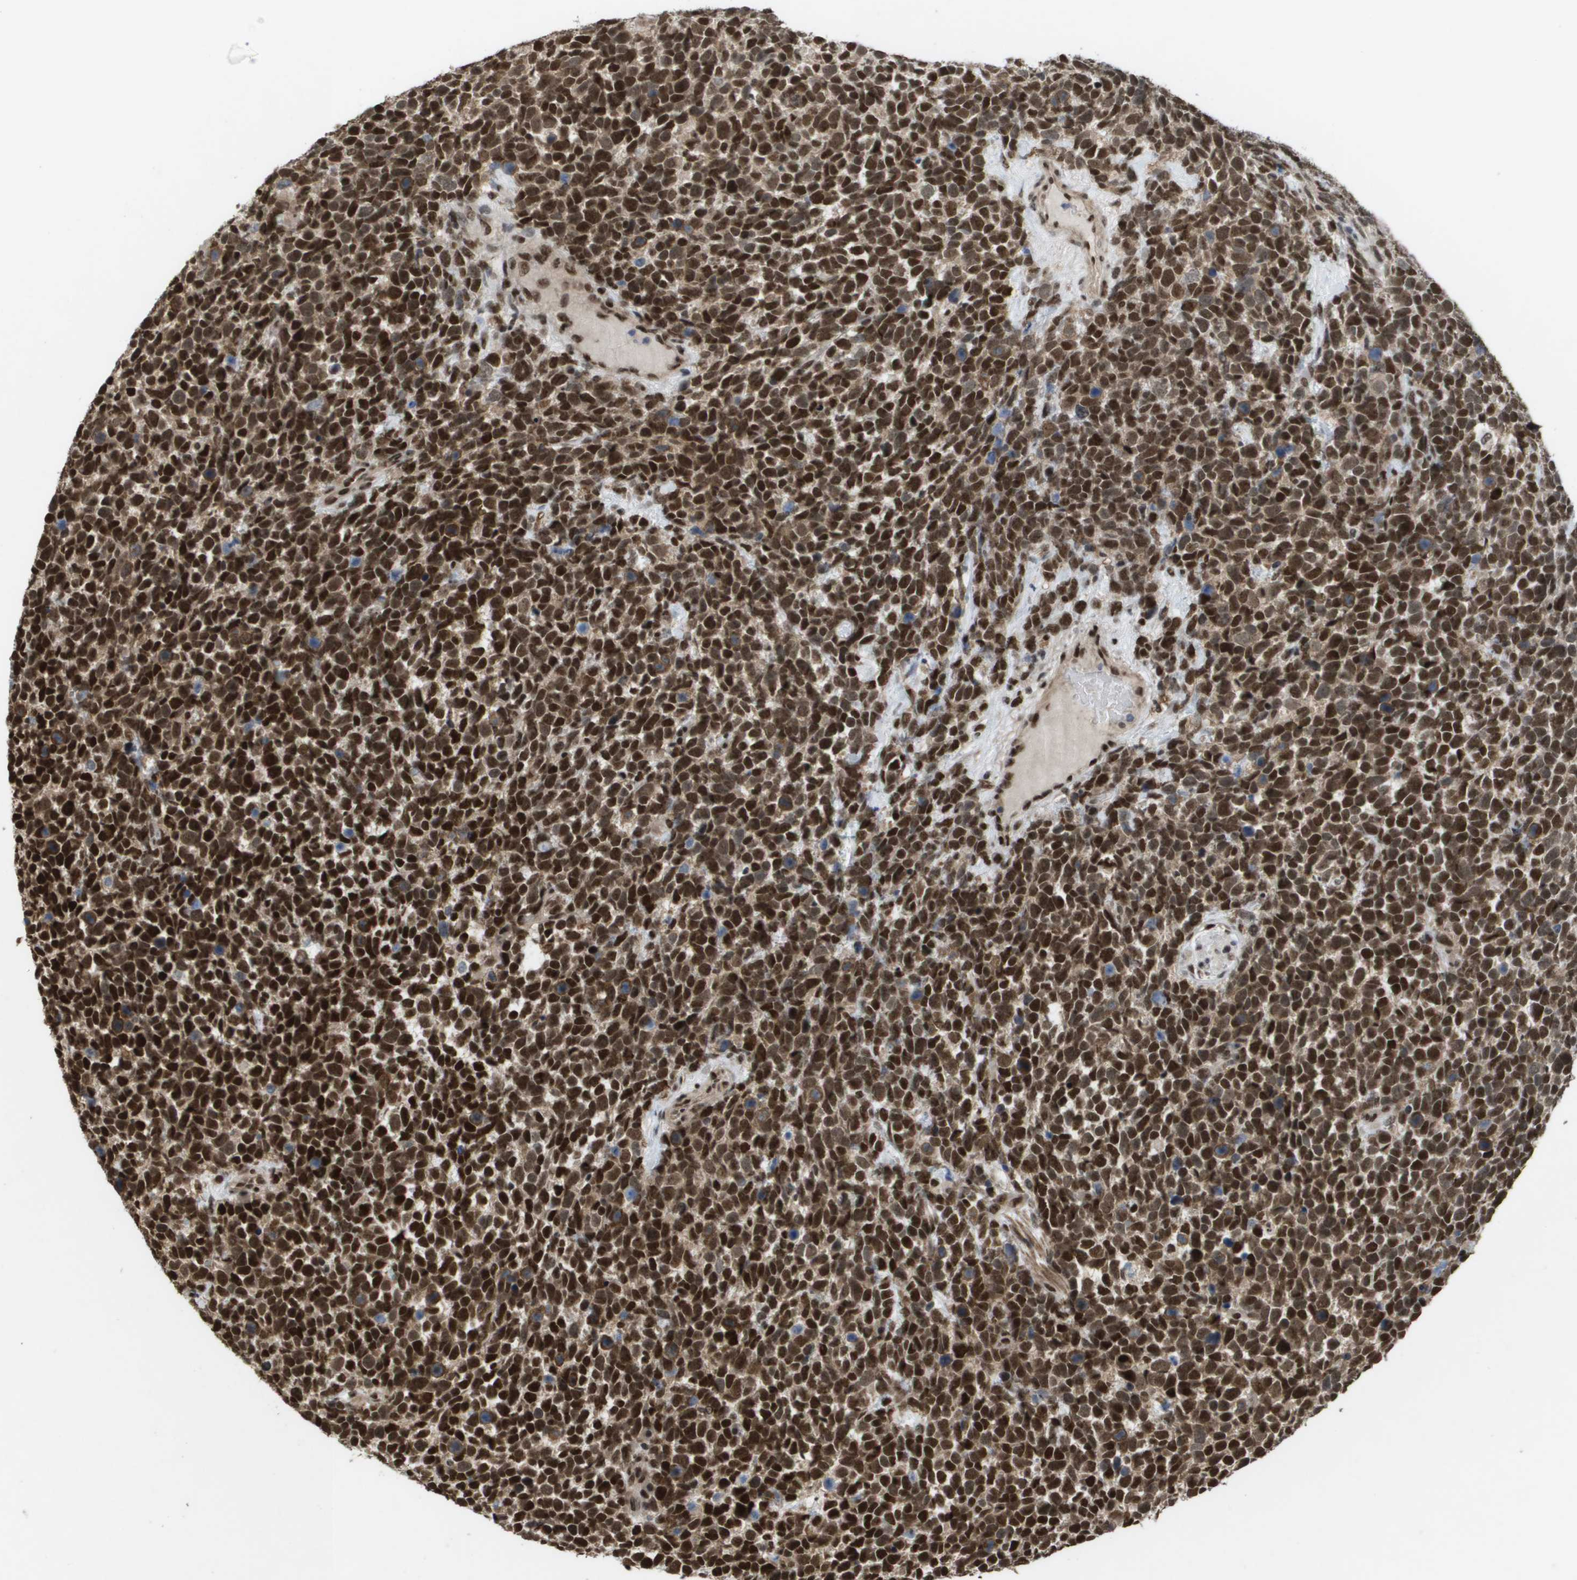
{"staining": {"intensity": "strong", "quantity": ">75%", "location": "cytoplasmic/membranous,nuclear"}, "tissue": "urothelial cancer", "cell_type": "Tumor cells", "image_type": "cancer", "snomed": [{"axis": "morphology", "description": "Urothelial carcinoma, High grade"}, {"axis": "topography", "description": "Urinary bladder"}], "caption": "The histopathology image exhibits a brown stain indicating the presence of a protein in the cytoplasmic/membranous and nuclear of tumor cells in urothelial carcinoma (high-grade). (DAB (3,3'-diaminobenzidine) = brown stain, brightfield microscopy at high magnification).", "gene": "CDT1", "patient": {"sex": "female", "age": 82}}